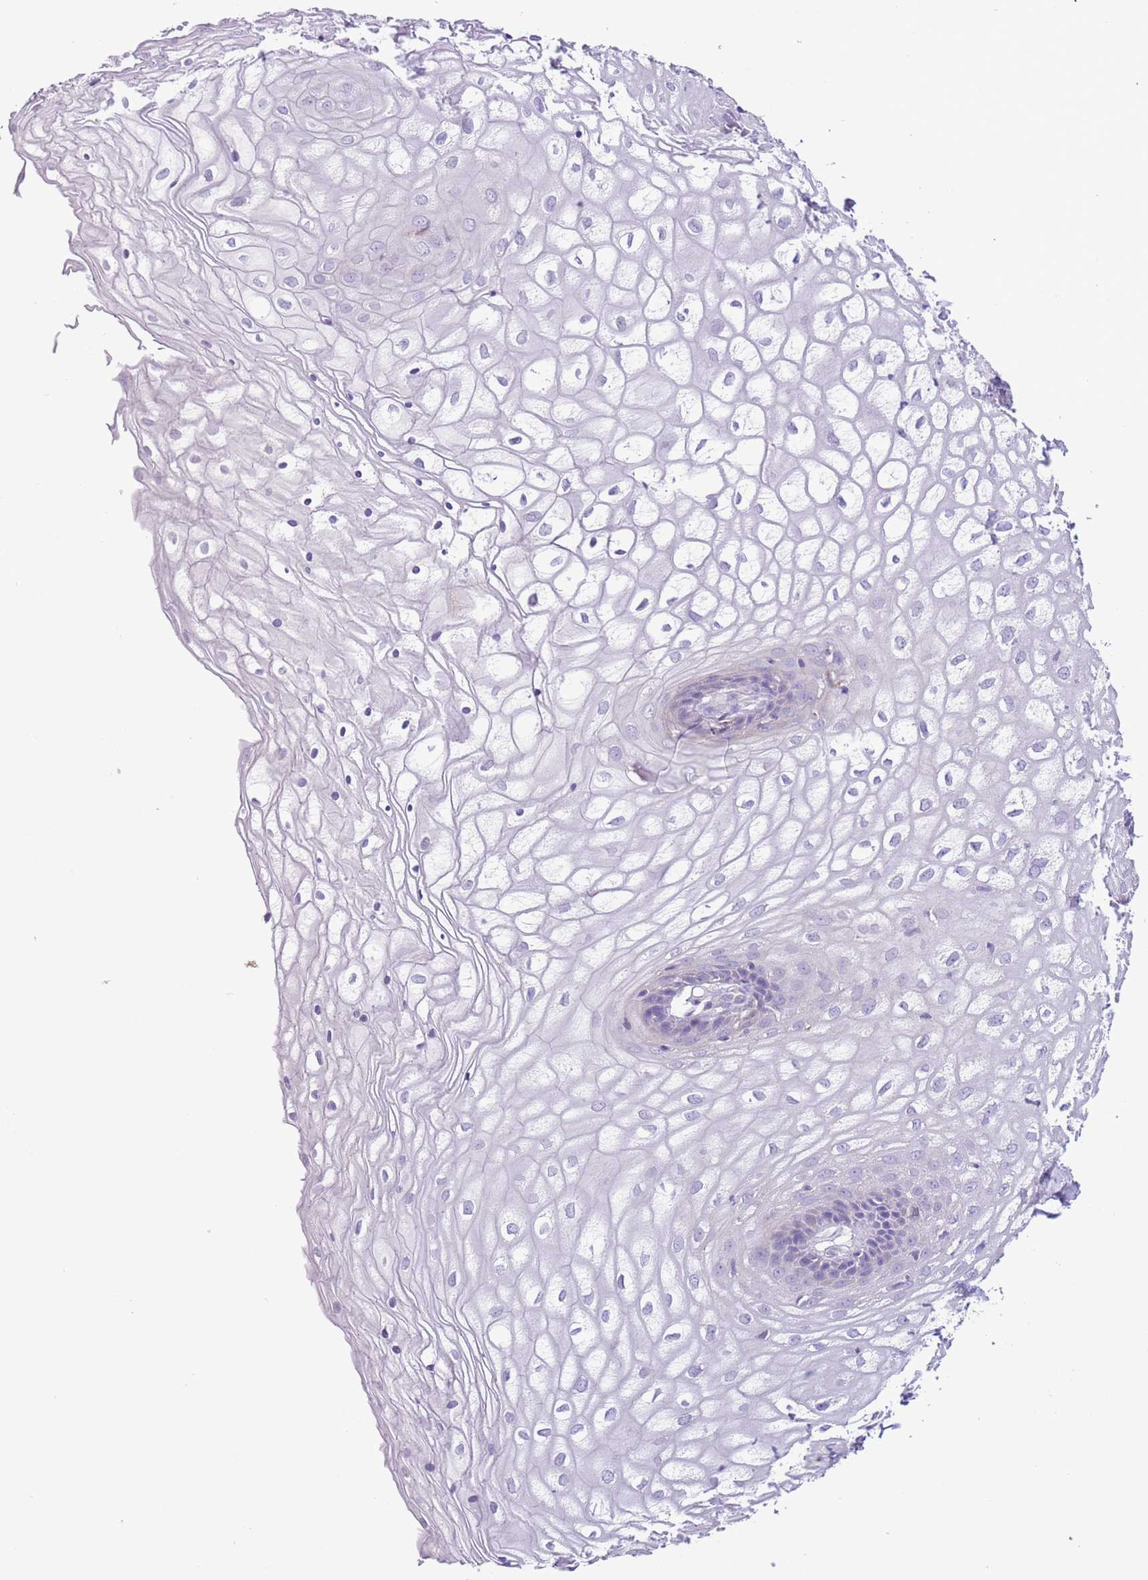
{"staining": {"intensity": "negative", "quantity": "none", "location": "none"}, "tissue": "vagina", "cell_type": "Squamous epithelial cells", "image_type": "normal", "snomed": [{"axis": "morphology", "description": "Normal tissue, NOS"}, {"axis": "topography", "description": "Vagina"}], "caption": "IHC image of unremarkable human vagina stained for a protein (brown), which reveals no positivity in squamous epithelial cells. (DAB (3,3'-diaminobenzidine) immunohistochemistry visualized using brightfield microscopy, high magnification).", "gene": "ZNF697", "patient": {"sex": "female", "age": 34}}